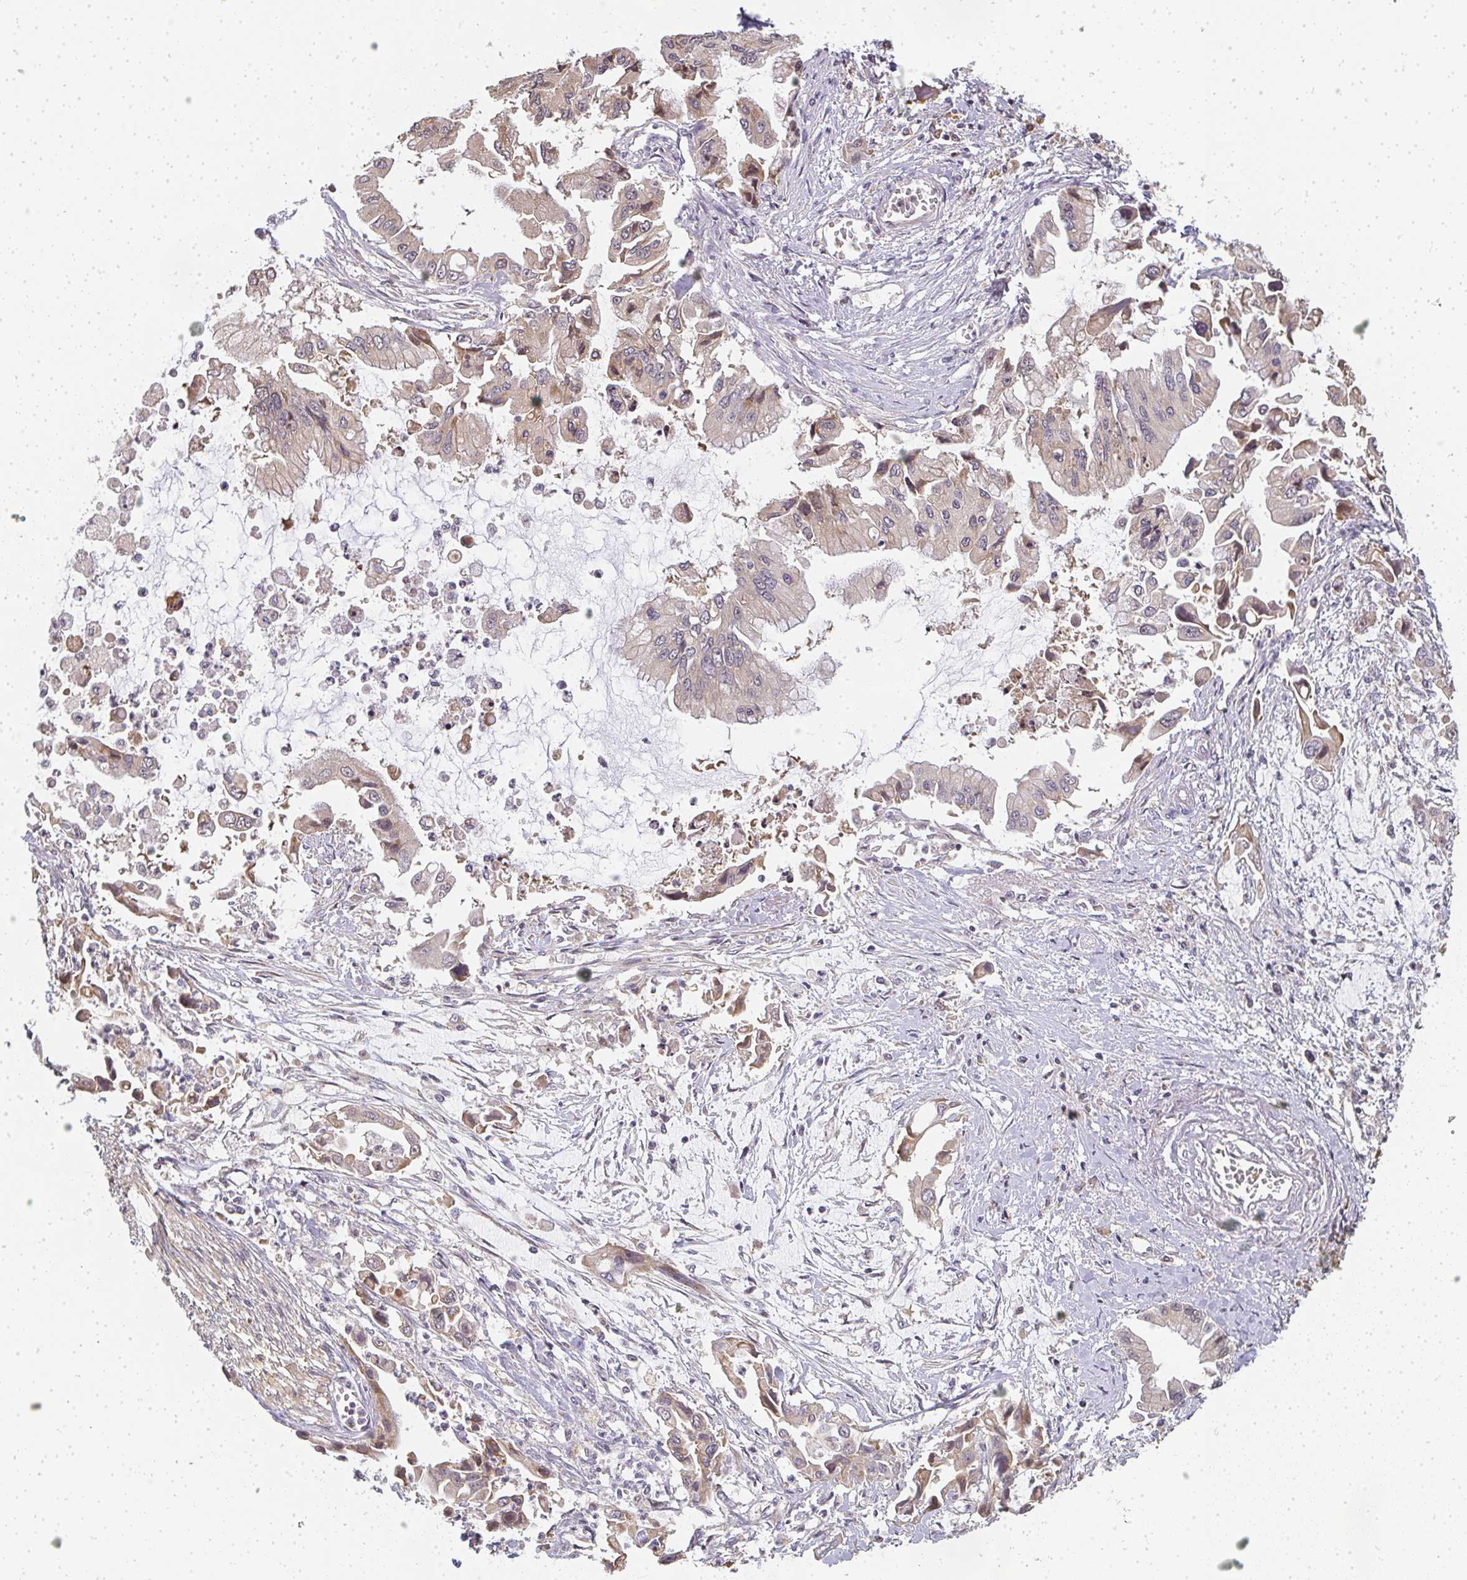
{"staining": {"intensity": "weak", "quantity": "25%-75%", "location": "cytoplasmic/membranous"}, "tissue": "pancreatic cancer", "cell_type": "Tumor cells", "image_type": "cancer", "snomed": [{"axis": "morphology", "description": "Adenocarcinoma, NOS"}, {"axis": "topography", "description": "Pancreas"}], "caption": "A histopathology image showing weak cytoplasmic/membranous positivity in approximately 25%-75% of tumor cells in adenocarcinoma (pancreatic), as visualized by brown immunohistochemical staining.", "gene": "SLC35B3", "patient": {"sex": "male", "age": 84}}